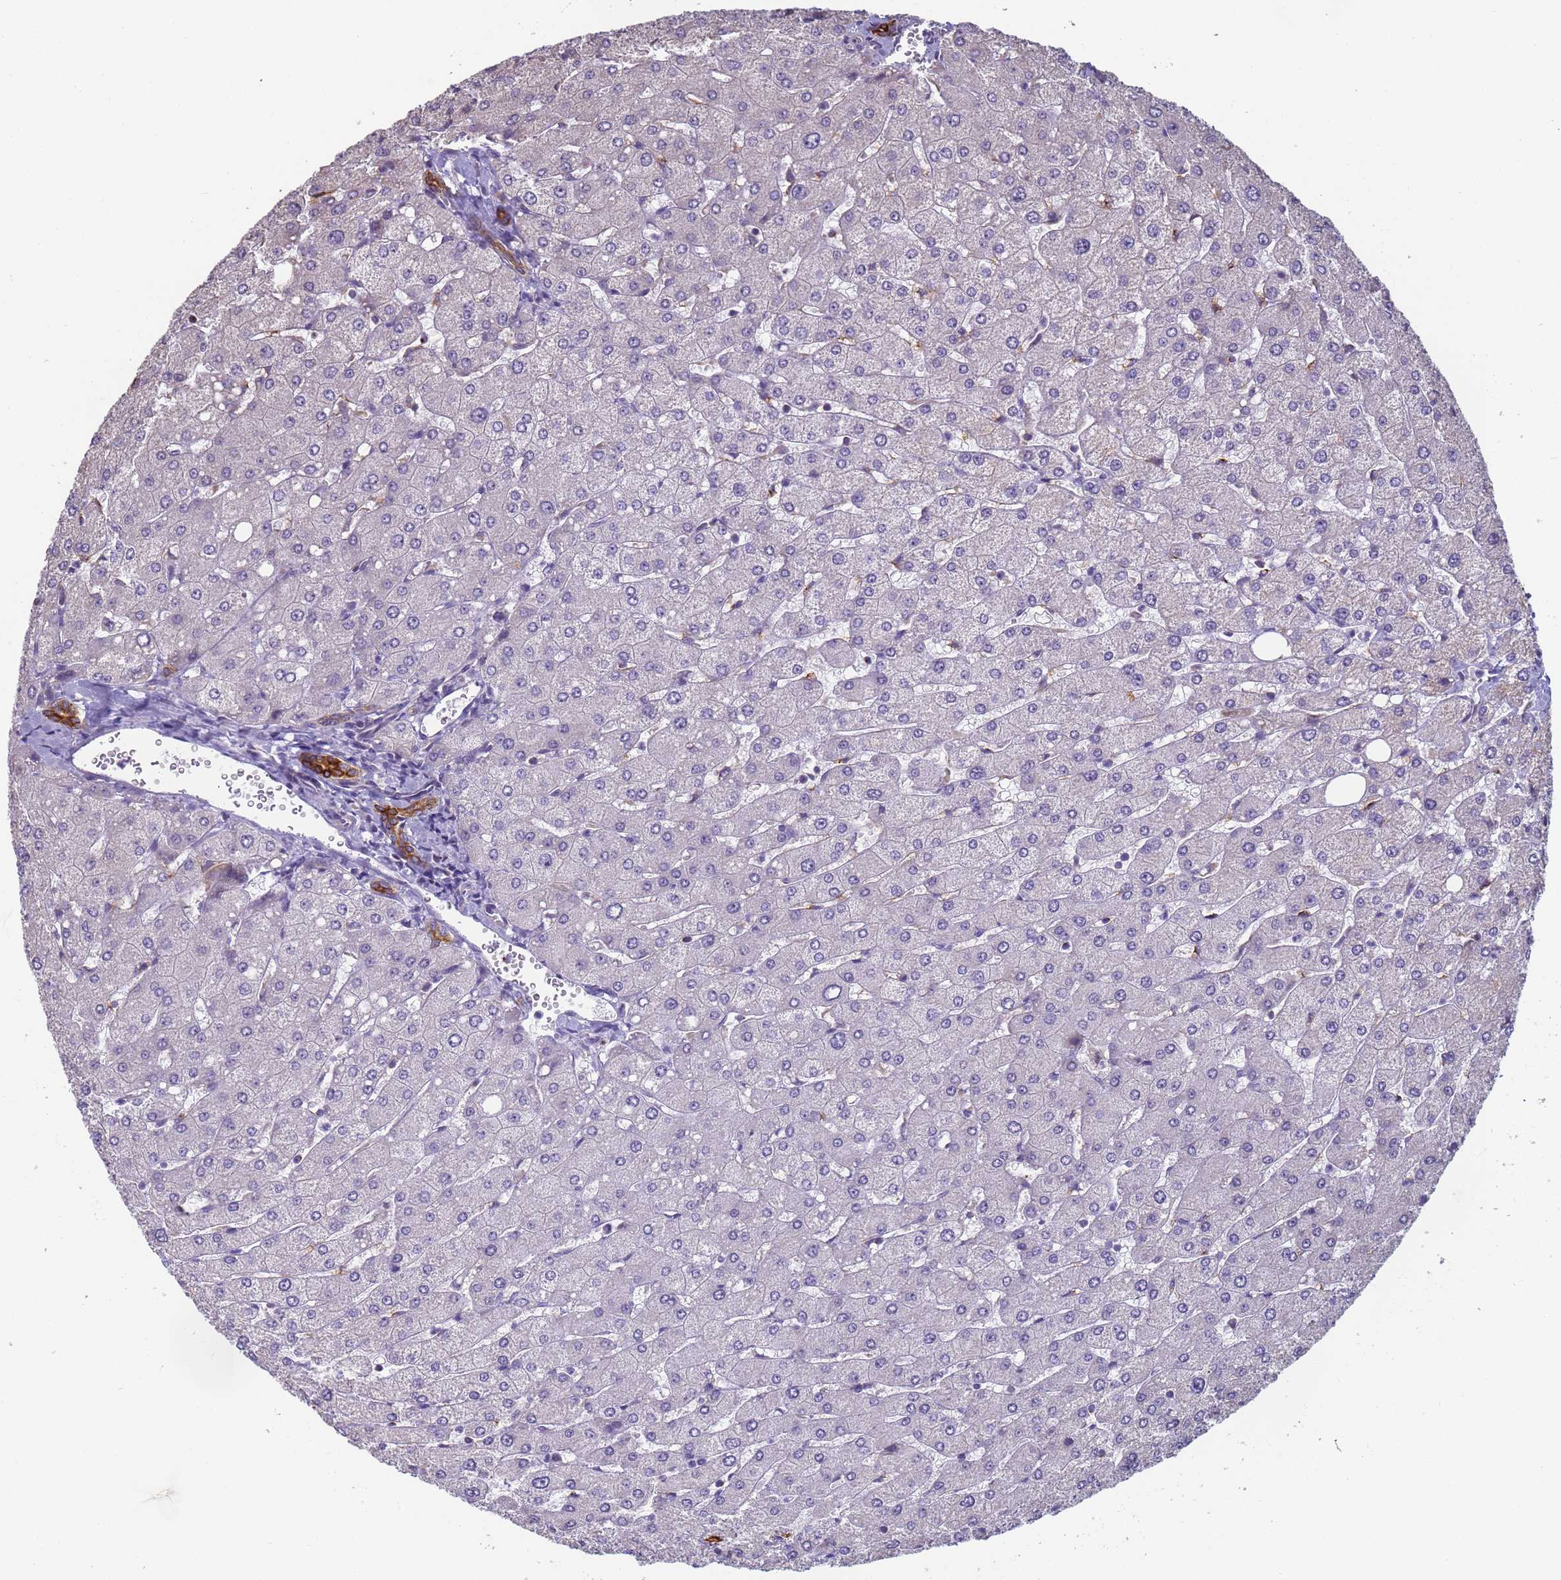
{"staining": {"intensity": "moderate", "quantity": ">75%", "location": "cytoplasmic/membranous"}, "tissue": "liver", "cell_type": "Cholangiocytes", "image_type": "normal", "snomed": [{"axis": "morphology", "description": "Normal tissue, NOS"}, {"axis": "topography", "description": "Liver"}], "caption": "Immunohistochemistry of unremarkable human liver demonstrates medium levels of moderate cytoplasmic/membranous positivity in approximately >75% of cholangiocytes.", "gene": "VWA3A", "patient": {"sex": "male", "age": 55}}